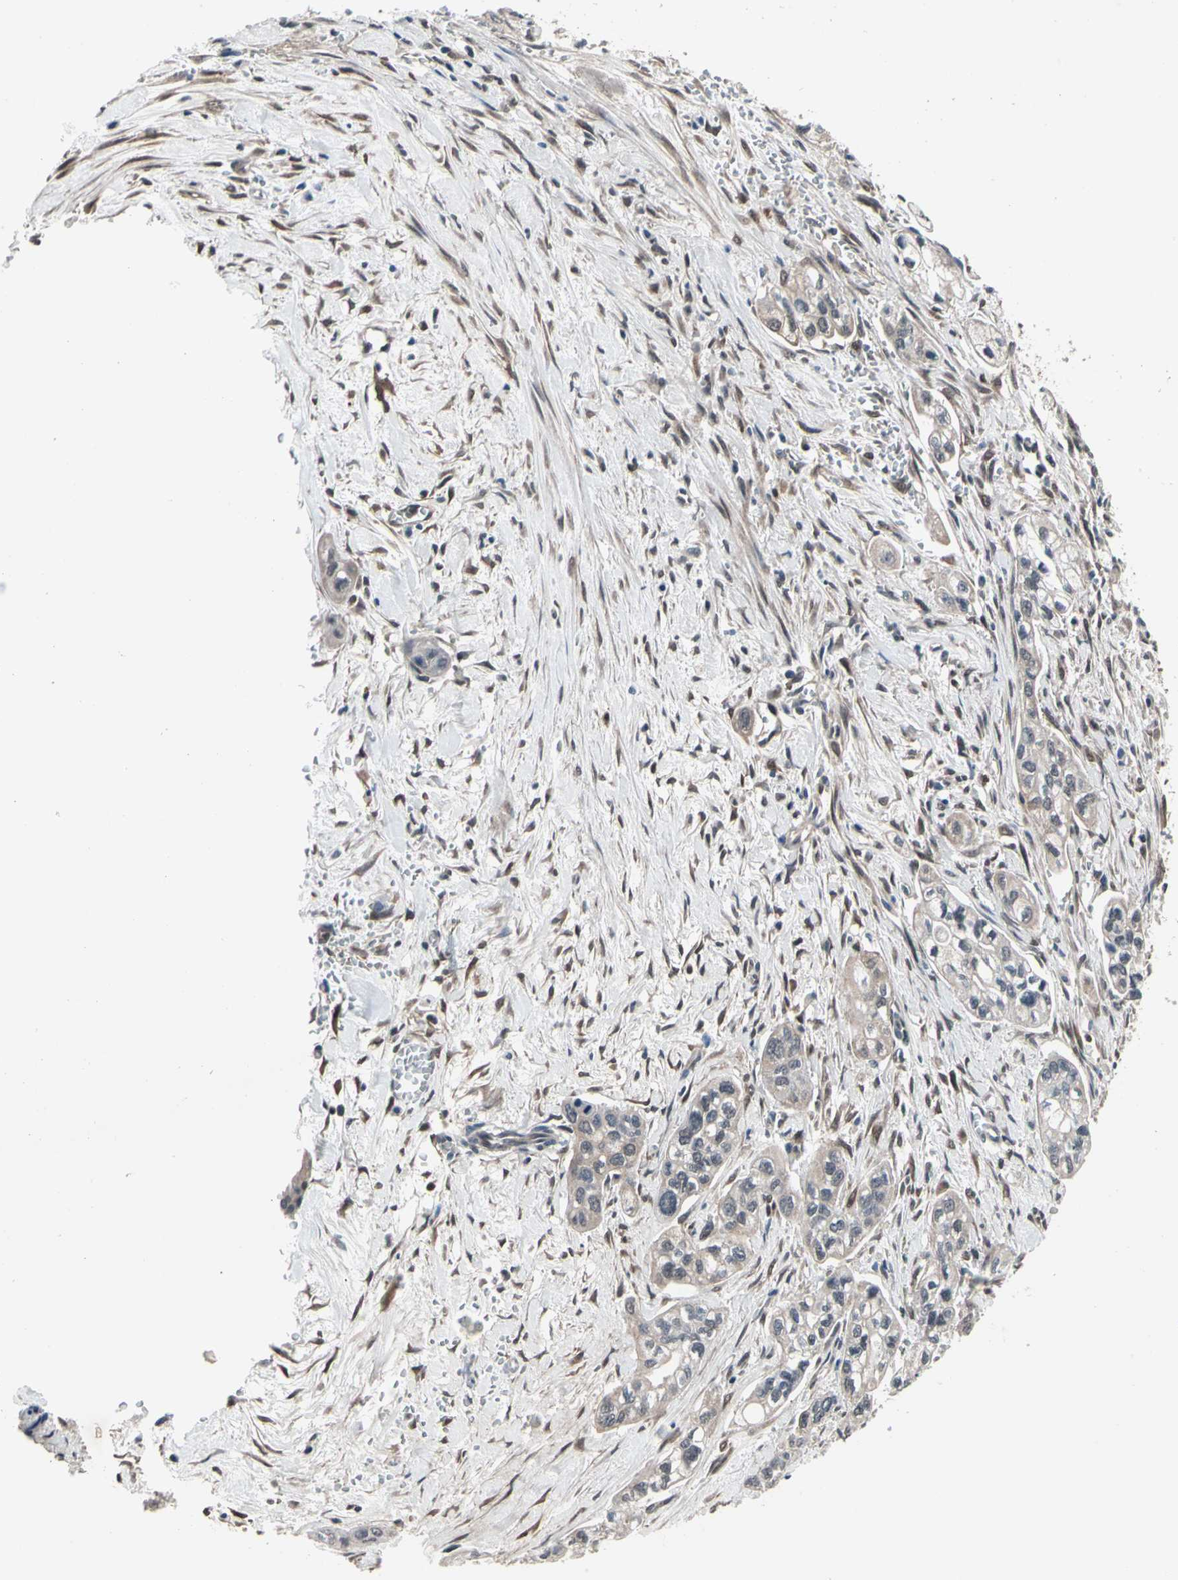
{"staining": {"intensity": "weak", "quantity": ">75%", "location": "cytoplasmic/membranous"}, "tissue": "pancreatic cancer", "cell_type": "Tumor cells", "image_type": "cancer", "snomed": [{"axis": "morphology", "description": "Adenocarcinoma, NOS"}, {"axis": "topography", "description": "Pancreas"}], "caption": "Brown immunohistochemical staining in human adenocarcinoma (pancreatic) reveals weak cytoplasmic/membranous positivity in approximately >75% of tumor cells. (IHC, brightfield microscopy, high magnification).", "gene": "PRDX6", "patient": {"sex": "male", "age": 74}}